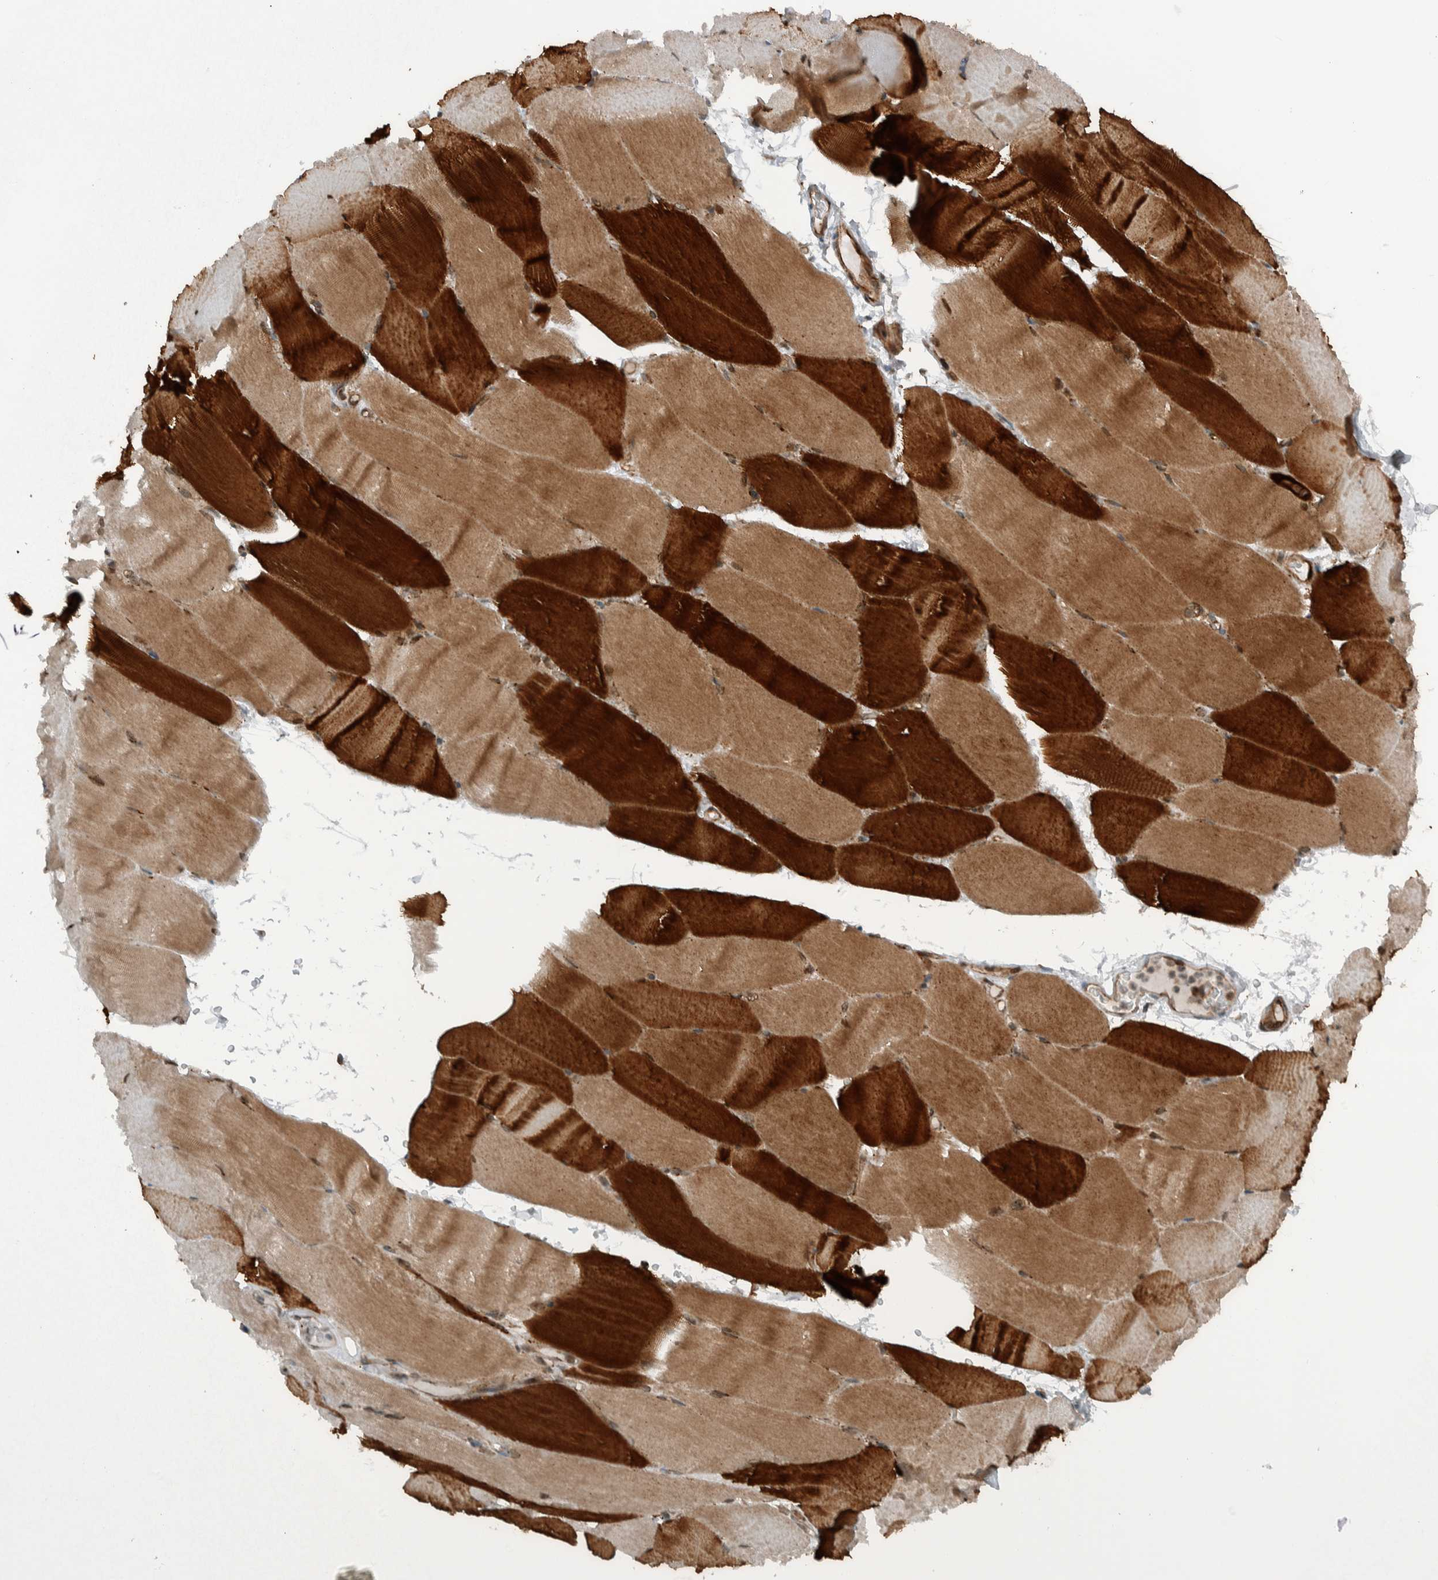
{"staining": {"intensity": "strong", "quantity": ">75%", "location": "cytoplasmic/membranous"}, "tissue": "skeletal muscle", "cell_type": "Myocytes", "image_type": "normal", "snomed": [{"axis": "morphology", "description": "Normal tissue, NOS"}, {"axis": "topography", "description": "Skeletal muscle"}, {"axis": "topography", "description": "Parathyroid gland"}], "caption": "IHC micrograph of benign human skeletal muscle stained for a protein (brown), which demonstrates high levels of strong cytoplasmic/membranous staining in about >75% of myocytes.", "gene": "GIGYF1", "patient": {"sex": "female", "age": 37}}